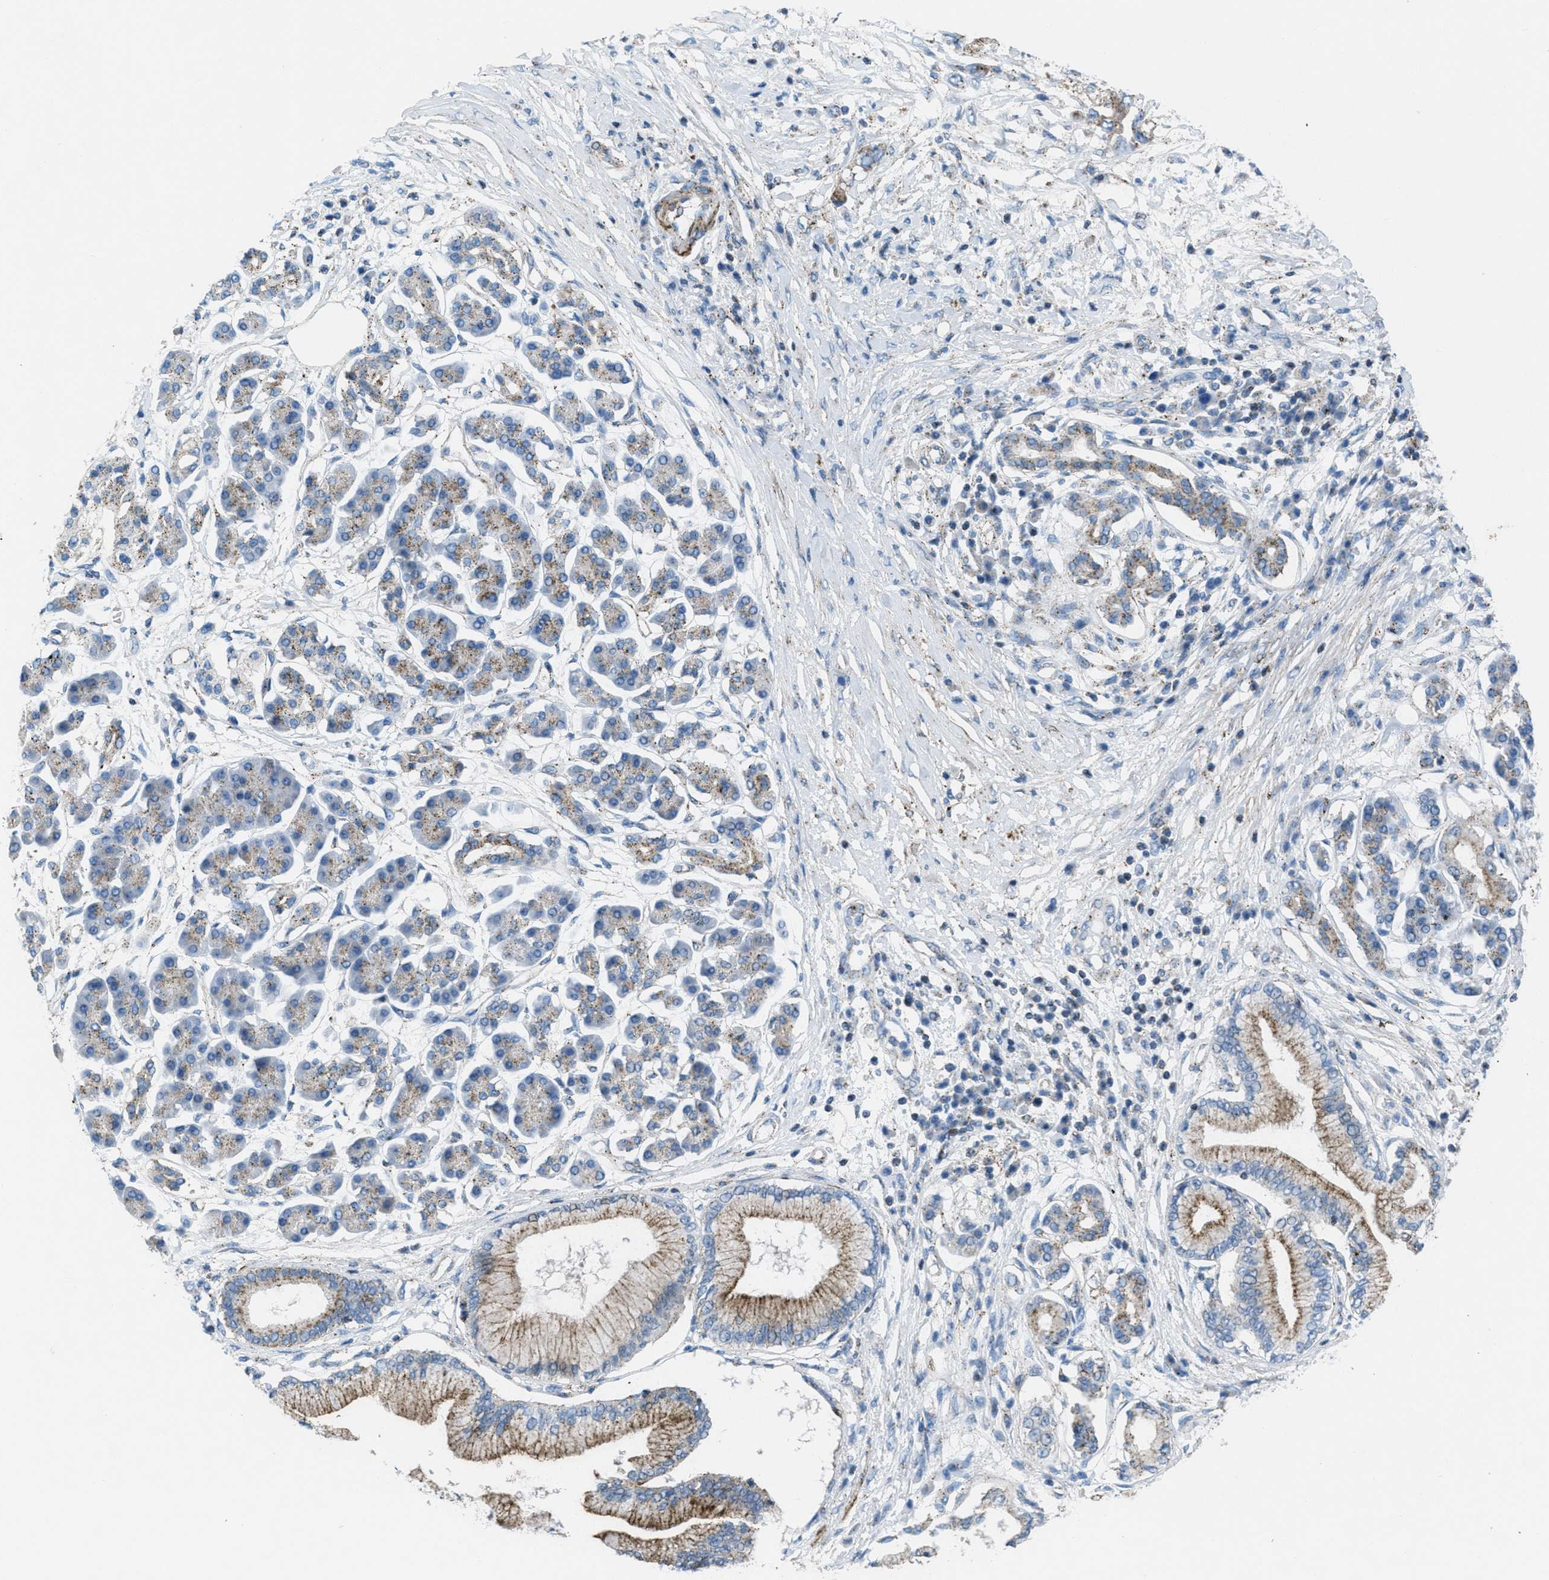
{"staining": {"intensity": "moderate", "quantity": ">75%", "location": "cytoplasmic/membranous"}, "tissue": "pancreatic cancer", "cell_type": "Tumor cells", "image_type": "cancer", "snomed": [{"axis": "morphology", "description": "Adenocarcinoma, NOS"}, {"axis": "topography", "description": "Pancreas"}], "caption": "IHC of human adenocarcinoma (pancreatic) reveals medium levels of moderate cytoplasmic/membranous expression in about >75% of tumor cells.", "gene": "MFSD13A", "patient": {"sex": "male", "age": 77}}